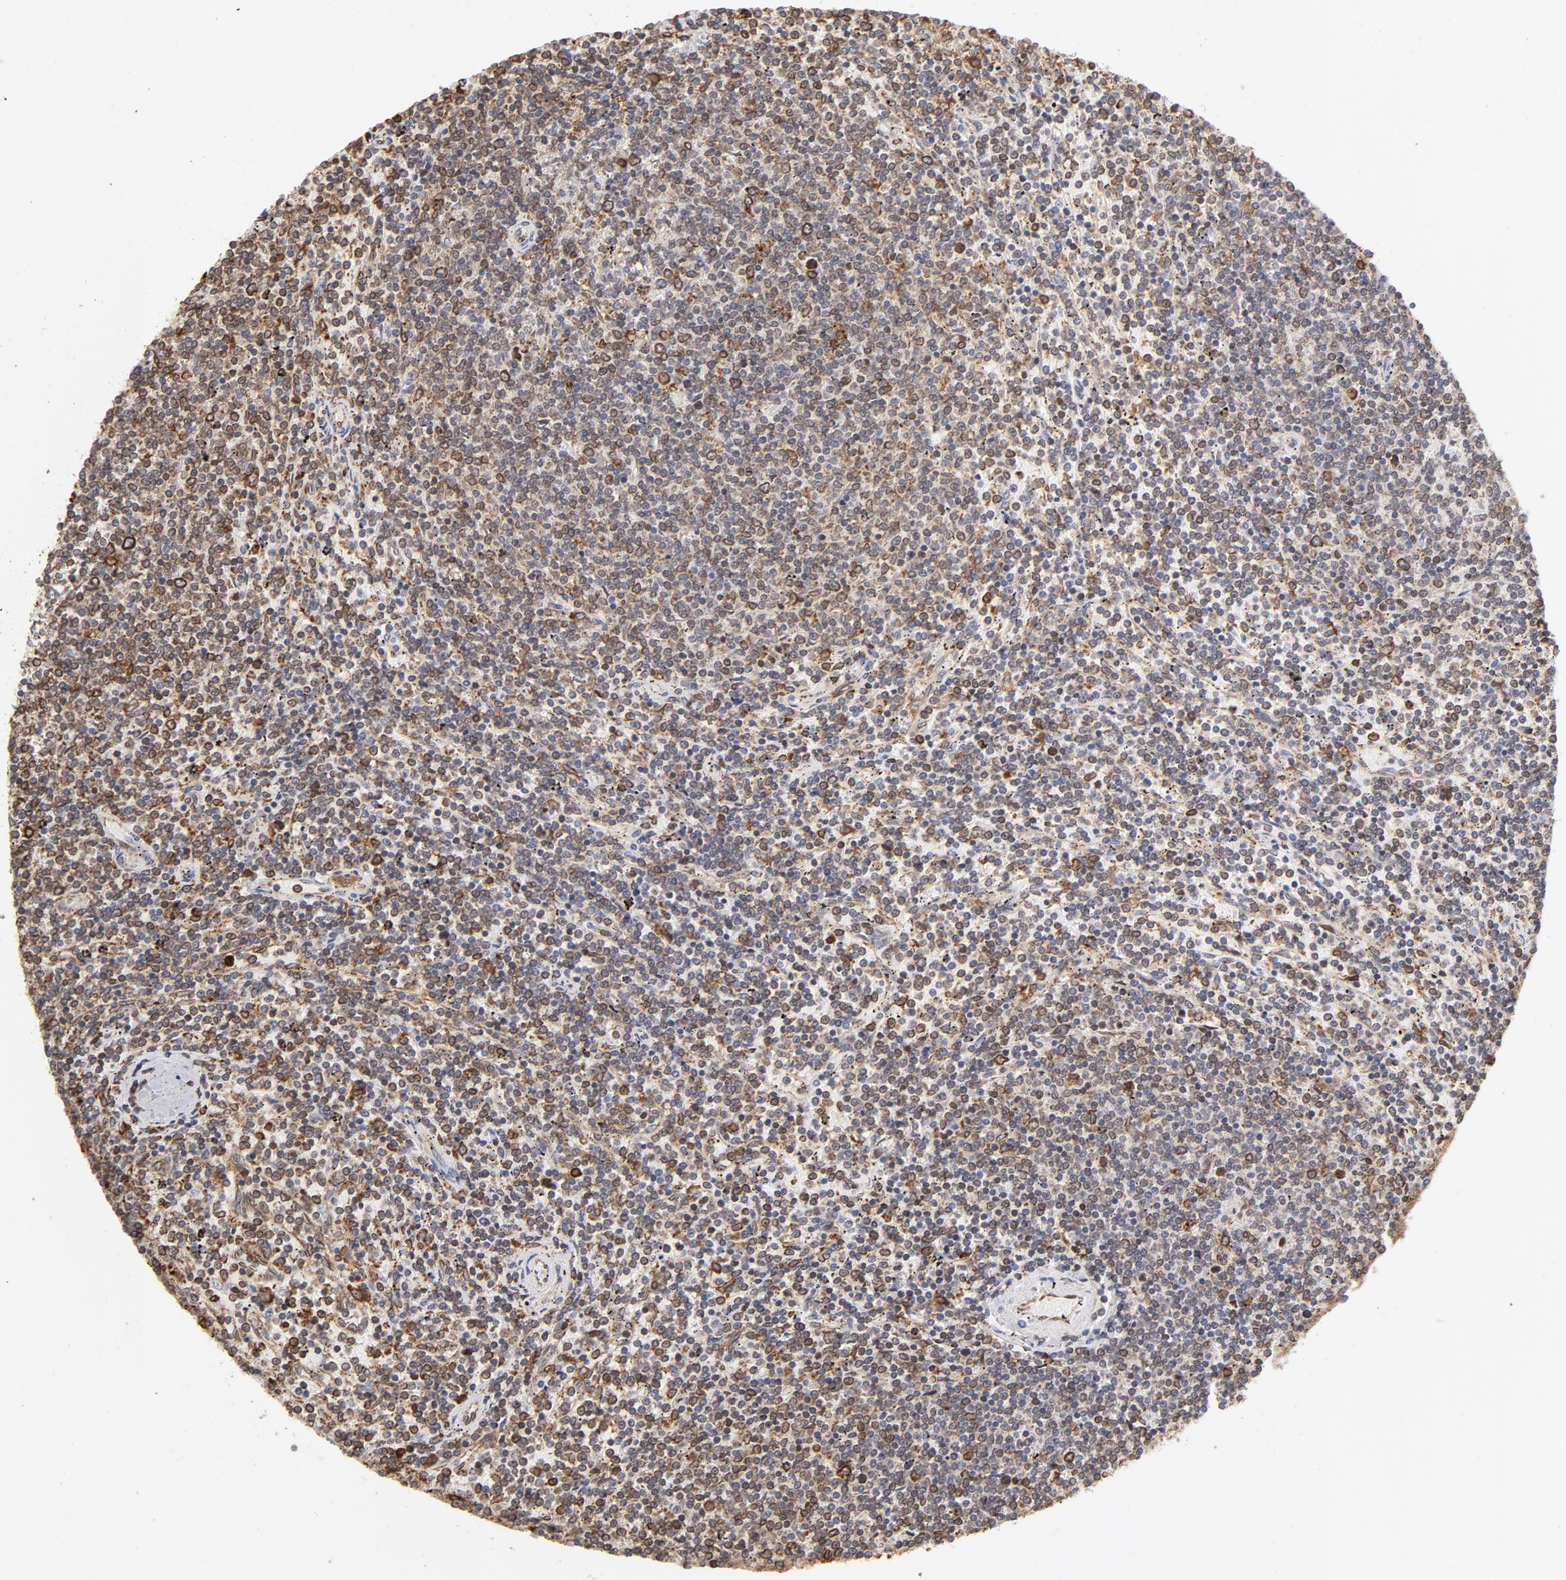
{"staining": {"intensity": "strong", "quantity": "25%-75%", "location": "cytoplasmic/membranous"}, "tissue": "lymphoma", "cell_type": "Tumor cells", "image_type": "cancer", "snomed": [{"axis": "morphology", "description": "Malignant lymphoma, non-Hodgkin's type, Low grade"}, {"axis": "topography", "description": "Spleen"}], "caption": "A brown stain highlights strong cytoplasmic/membranous positivity of a protein in lymphoma tumor cells. The staining was performed using DAB to visualize the protein expression in brown, while the nuclei were stained in blue with hematoxylin (Magnification: 20x).", "gene": "CANX", "patient": {"sex": "female", "age": 50}}